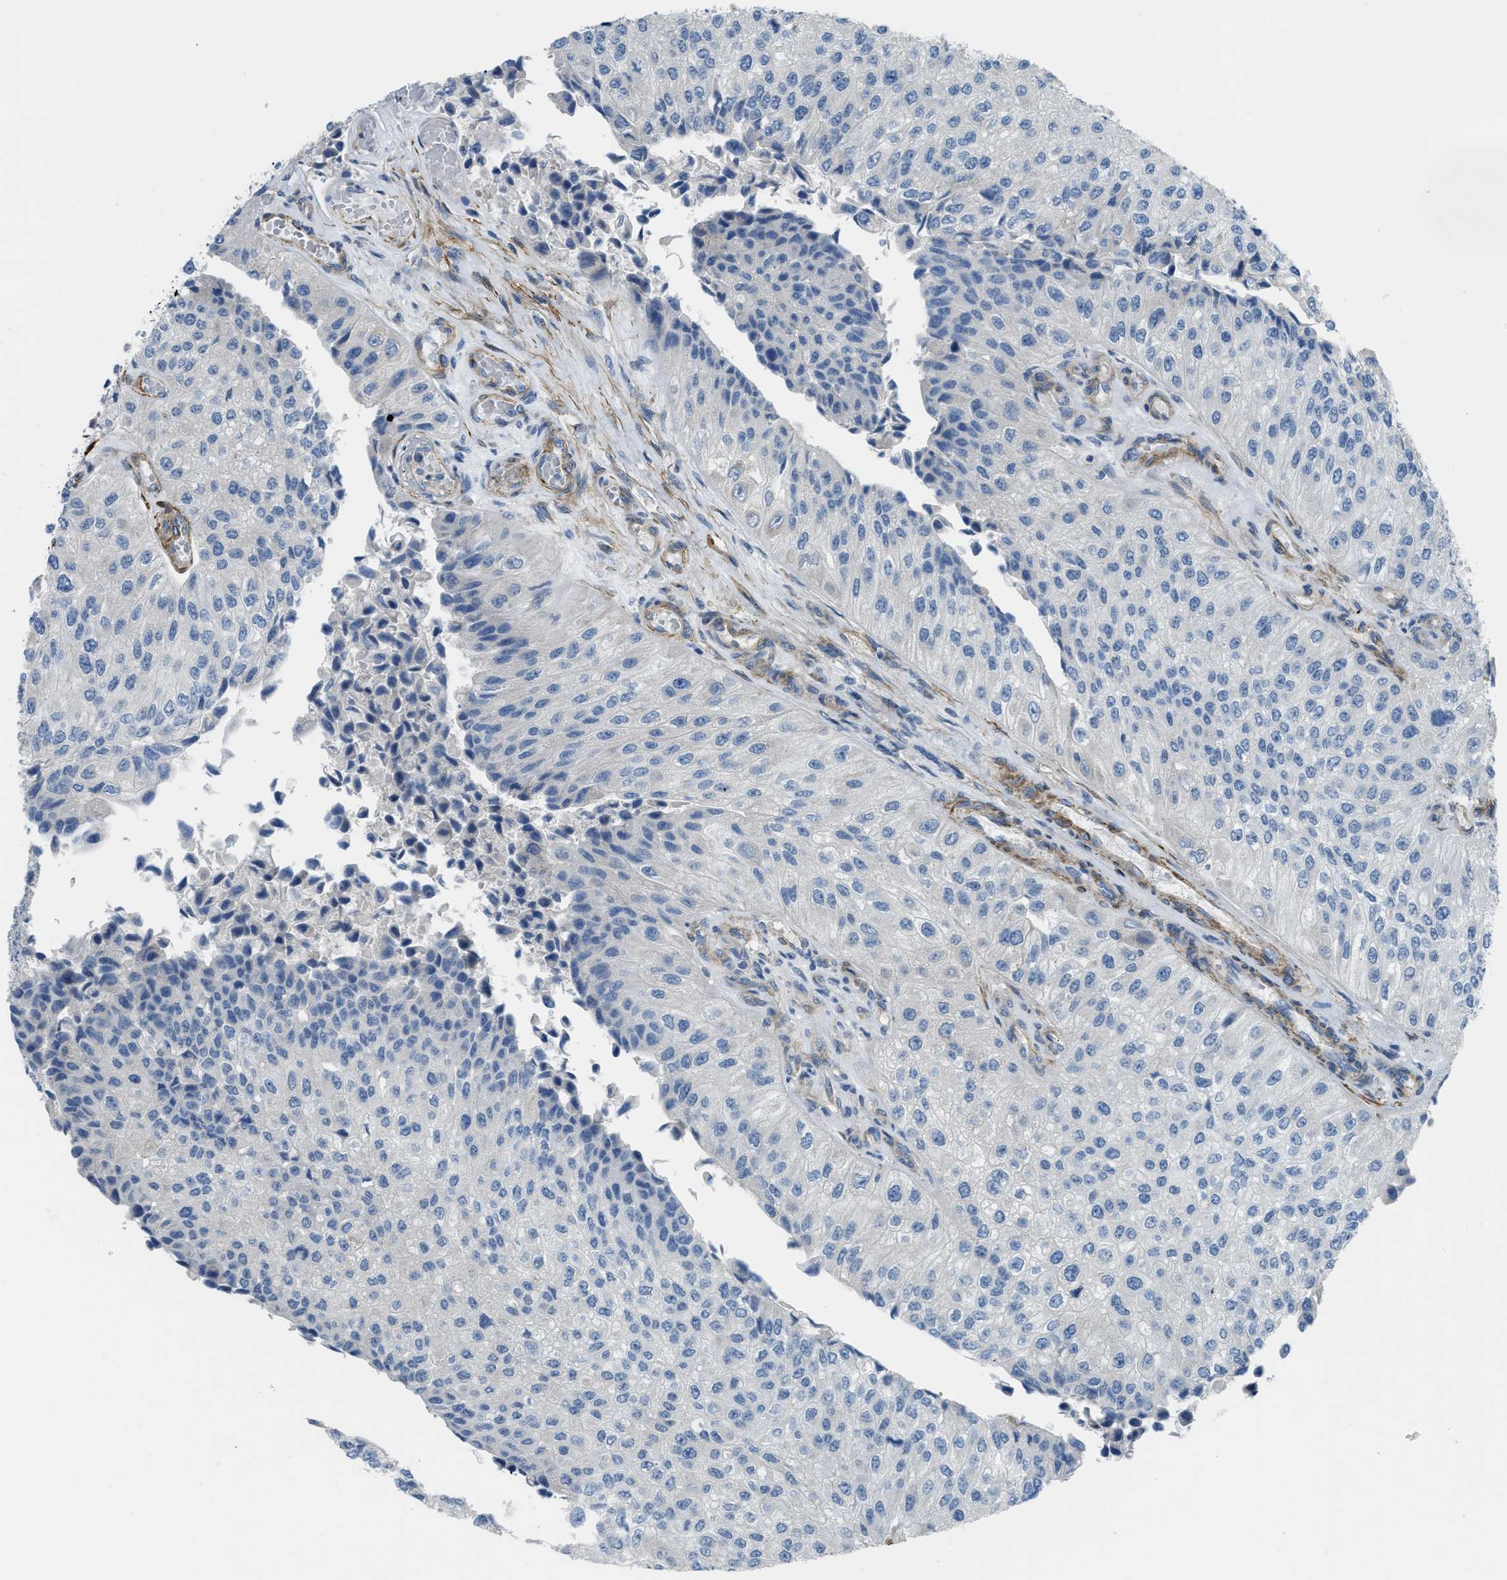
{"staining": {"intensity": "negative", "quantity": "none", "location": "none"}, "tissue": "urothelial cancer", "cell_type": "Tumor cells", "image_type": "cancer", "snomed": [{"axis": "morphology", "description": "Urothelial carcinoma, High grade"}, {"axis": "topography", "description": "Kidney"}, {"axis": "topography", "description": "Urinary bladder"}], "caption": "This is a histopathology image of IHC staining of urothelial cancer, which shows no staining in tumor cells.", "gene": "BMPR1A", "patient": {"sex": "male", "age": 77}}